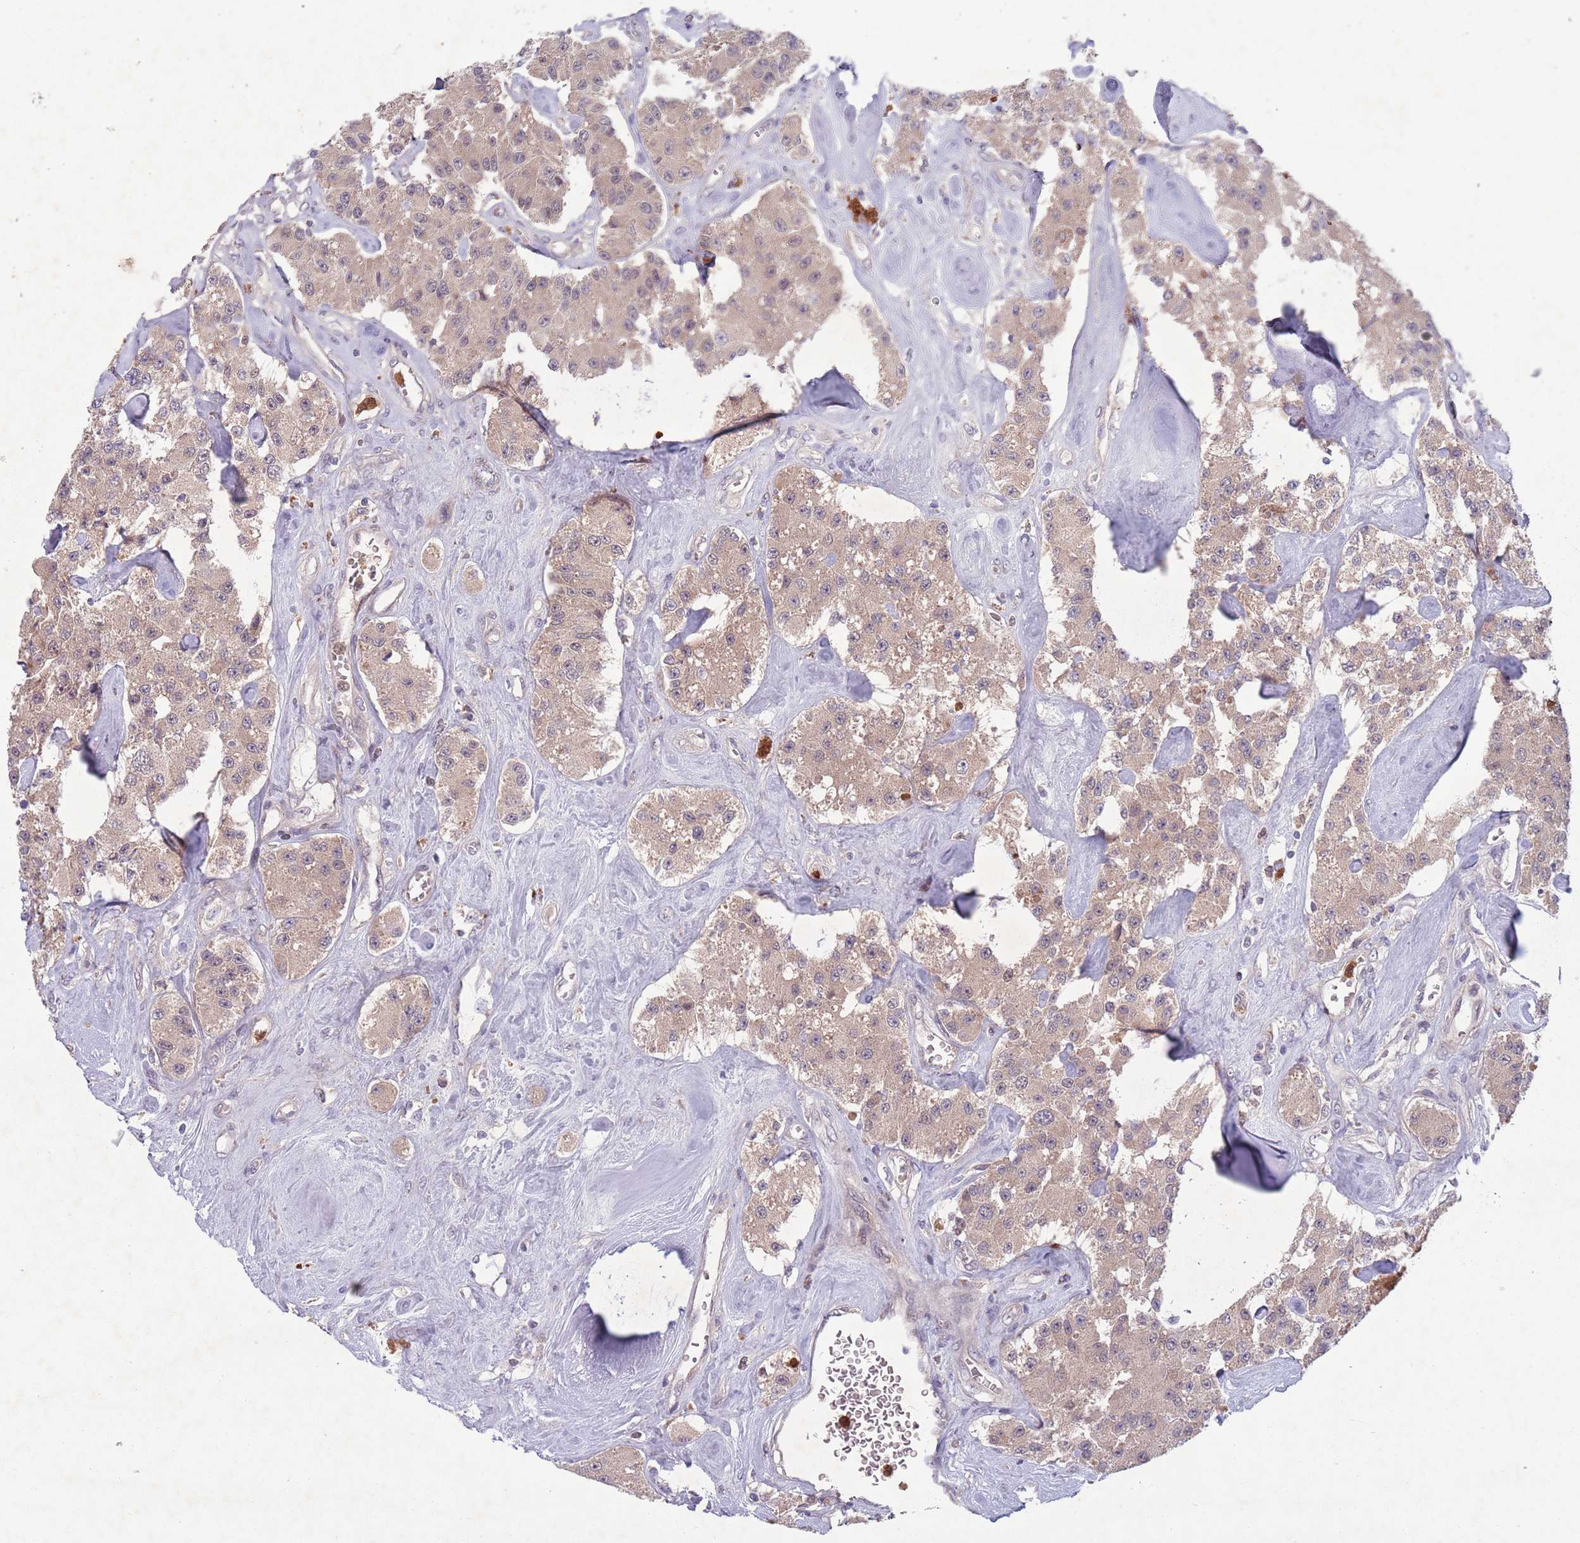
{"staining": {"intensity": "negative", "quantity": "none", "location": "none"}, "tissue": "carcinoid", "cell_type": "Tumor cells", "image_type": "cancer", "snomed": [{"axis": "morphology", "description": "Carcinoid, malignant, NOS"}, {"axis": "topography", "description": "Pancreas"}], "caption": "Carcinoid was stained to show a protein in brown. There is no significant positivity in tumor cells.", "gene": "TYW1", "patient": {"sex": "male", "age": 41}}